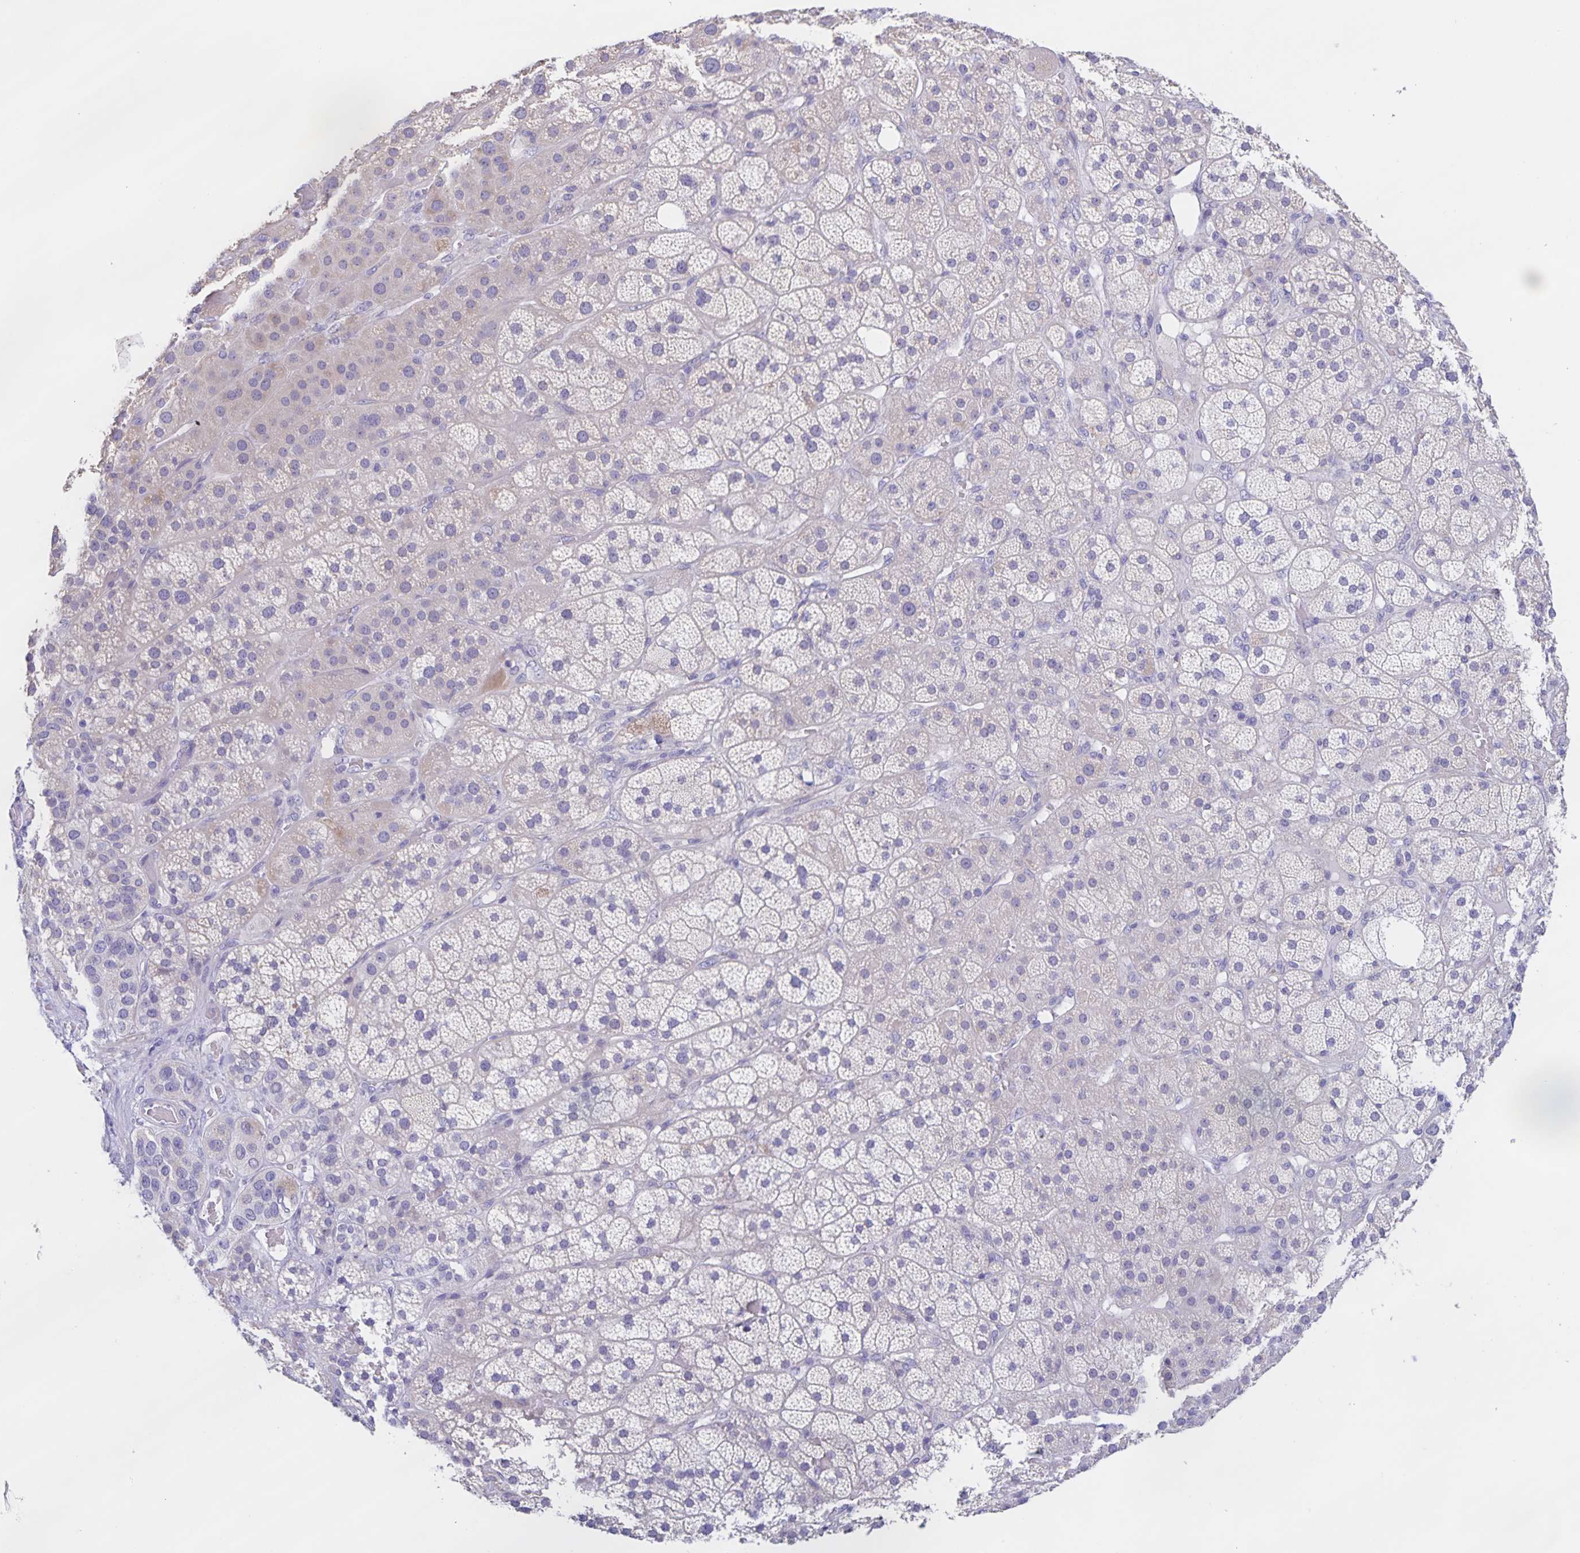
{"staining": {"intensity": "negative", "quantity": "none", "location": "none"}, "tissue": "adrenal gland", "cell_type": "Glandular cells", "image_type": "normal", "snomed": [{"axis": "morphology", "description": "Normal tissue, NOS"}, {"axis": "topography", "description": "Adrenal gland"}], "caption": "IHC photomicrograph of benign human adrenal gland stained for a protein (brown), which displays no staining in glandular cells. (Immunohistochemistry (ihc), brightfield microscopy, high magnification).", "gene": "DMGDH", "patient": {"sex": "male", "age": 57}}